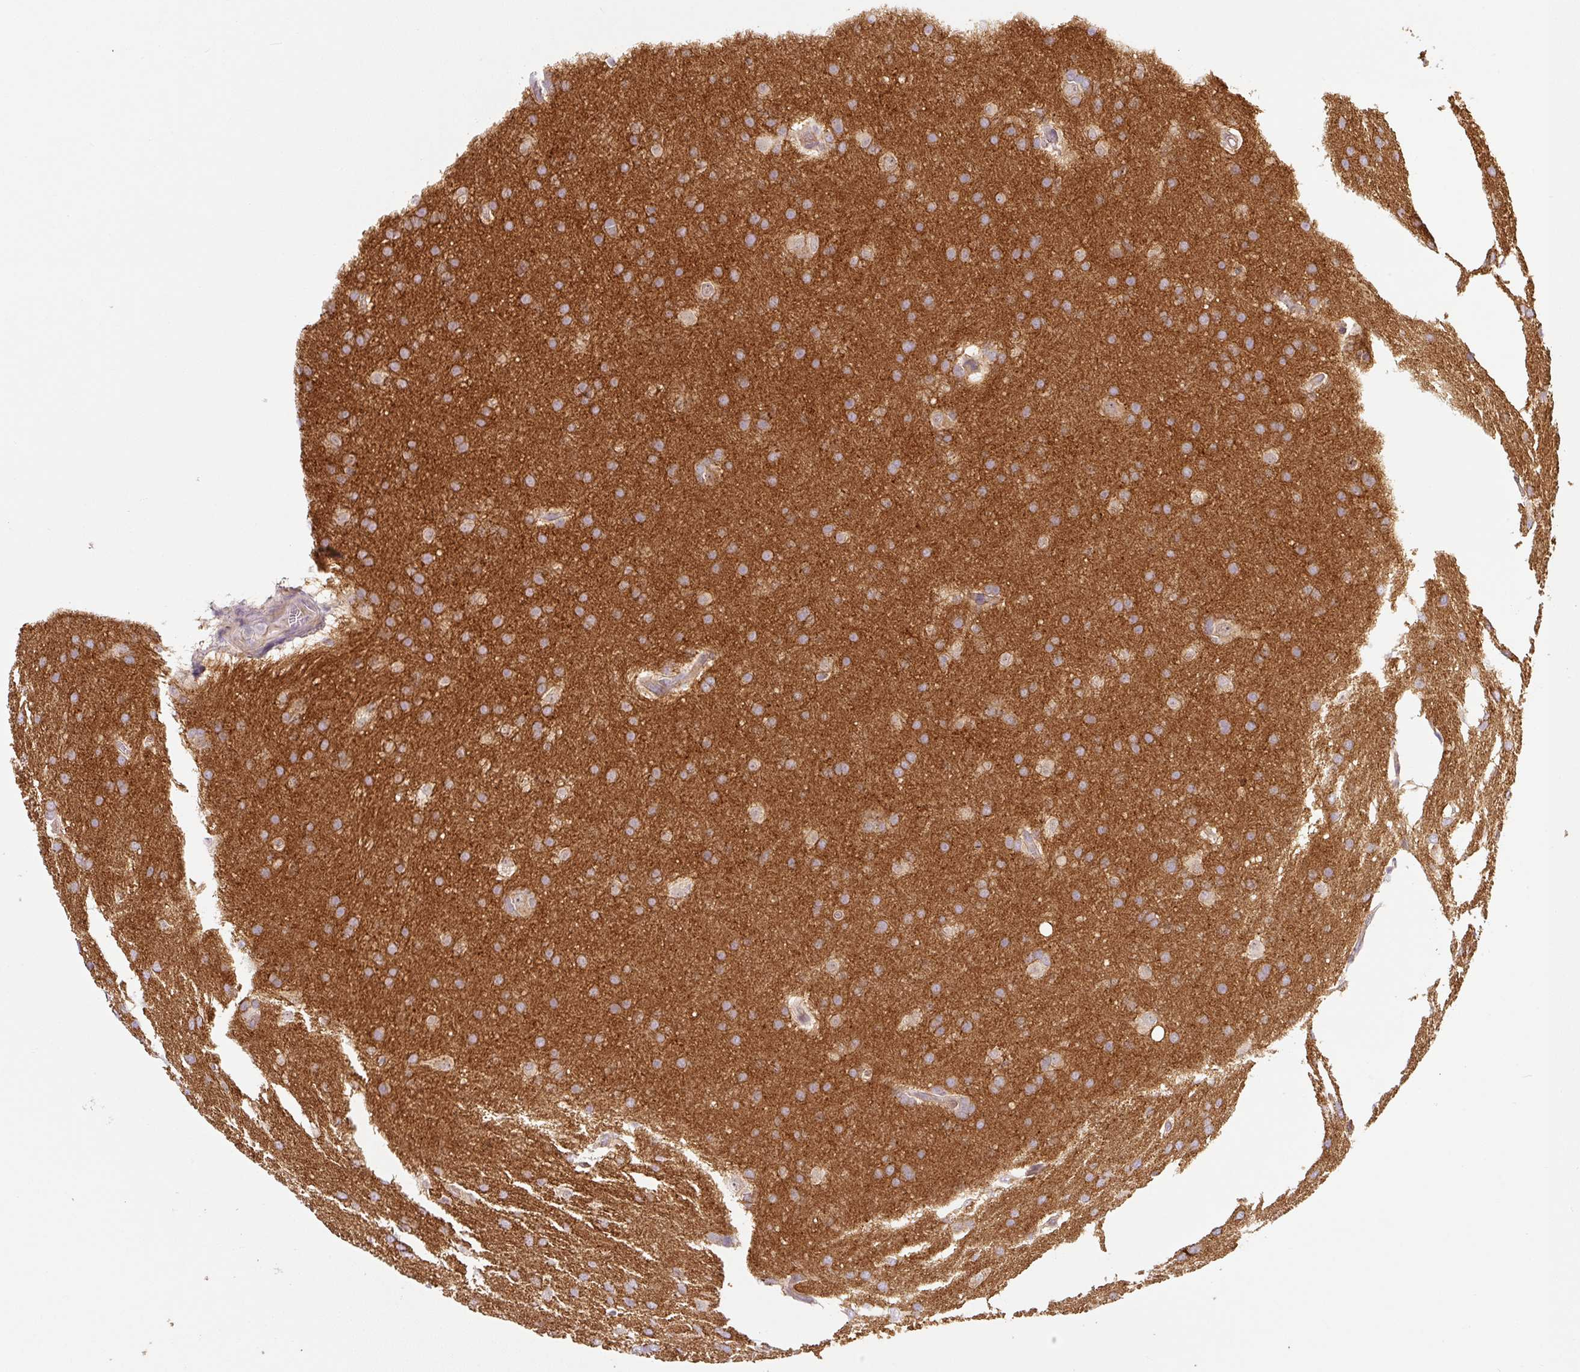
{"staining": {"intensity": "weak", "quantity": "<25%", "location": "cytoplasmic/membranous"}, "tissue": "glioma", "cell_type": "Tumor cells", "image_type": "cancer", "snomed": [{"axis": "morphology", "description": "Glioma, malignant, Low grade"}, {"axis": "topography", "description": "Brain"}], "caption": "DAB immunohistochemical staining of glioma shows no significant expression in tumor cells.", "gene": "PRKAA2", "patient": {"sex": "female", "age": 32}}